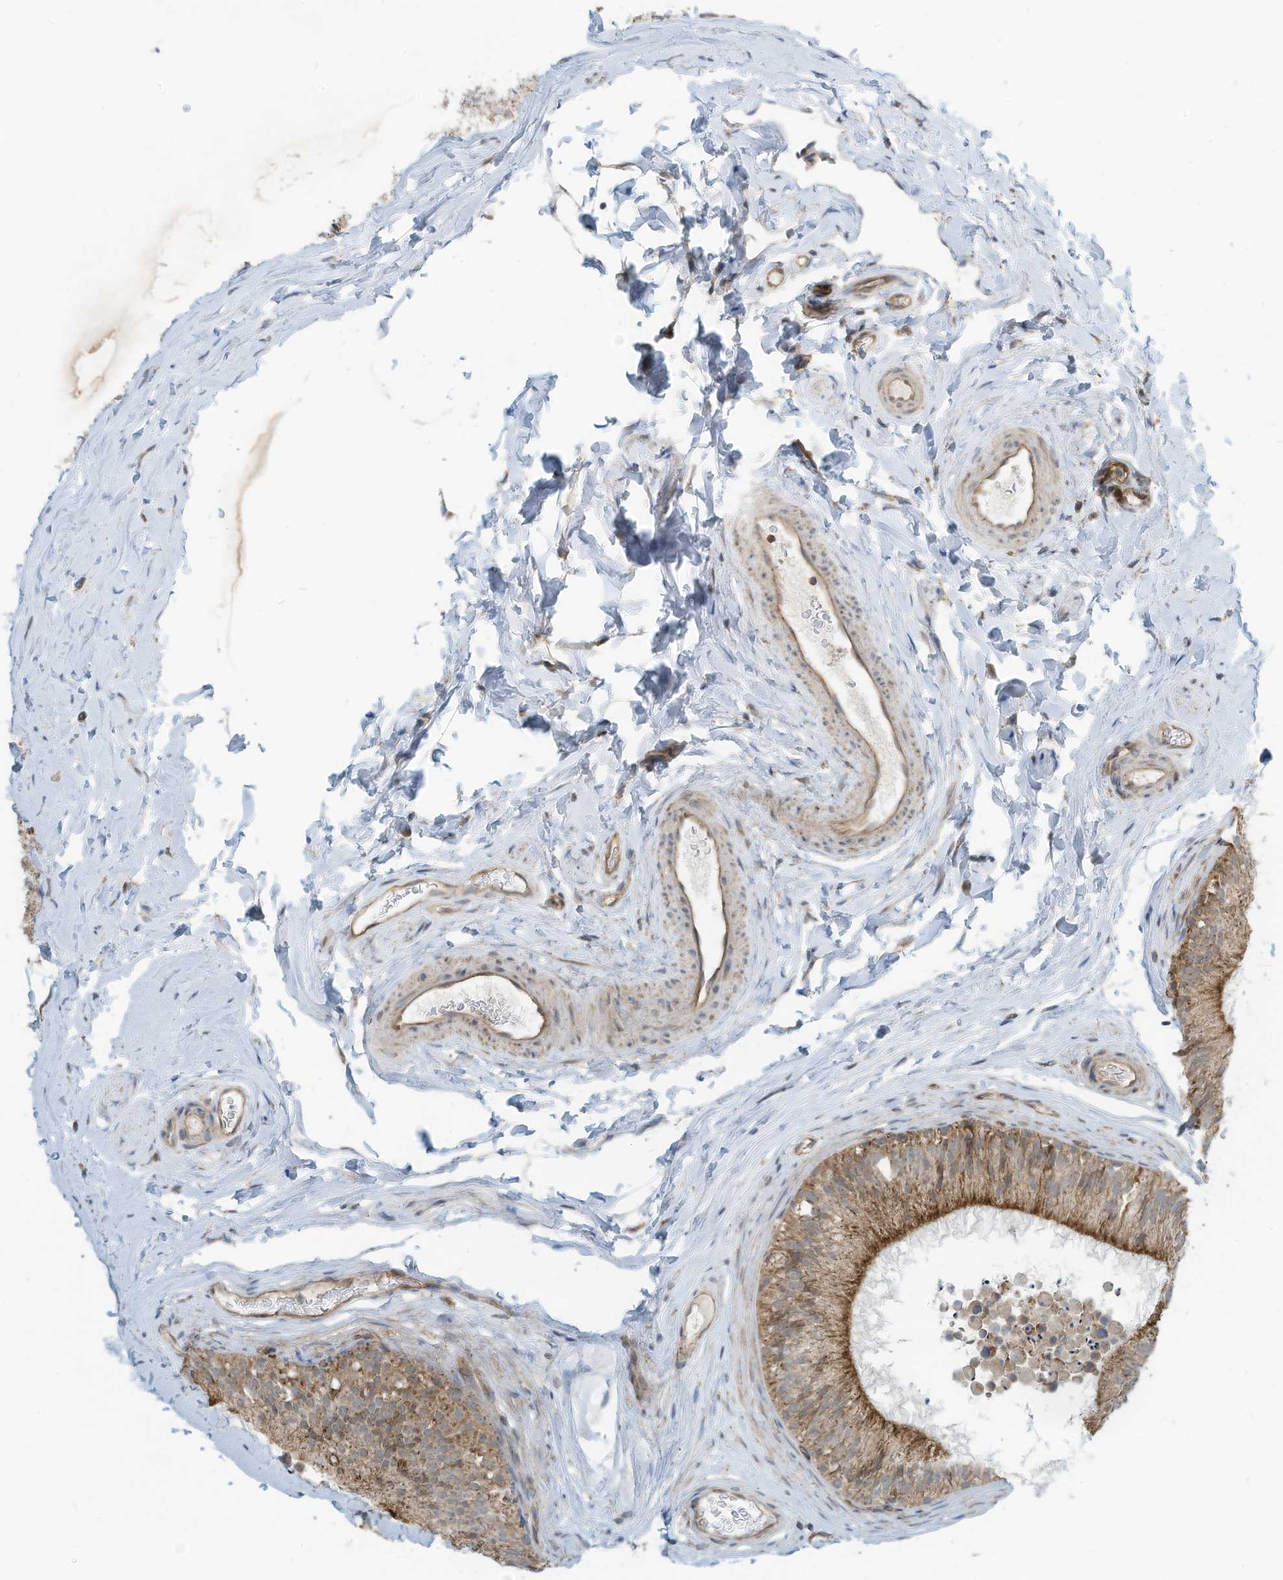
{"staining": {"intensity": "moderate", "quantity": ">75%", "location": "cytoplasmic/membranous"}, "tissue": "epididymis", "cell_type": "Glandular cells", "image_type": "normal", "snomed": [{"axis": "morphology", "description": "Normal tissue, NOS"}, {"axis": "topography", "description": "Epididymis"}], "caption": "Moderate cytoplasmic/membranous positivity for a protein is seen in about >75% of glandular cells of benign epididymis using immunohistochemistry (IHC).", "gene": "METTL6", "patient": {"sex": "male", "age": 29}}